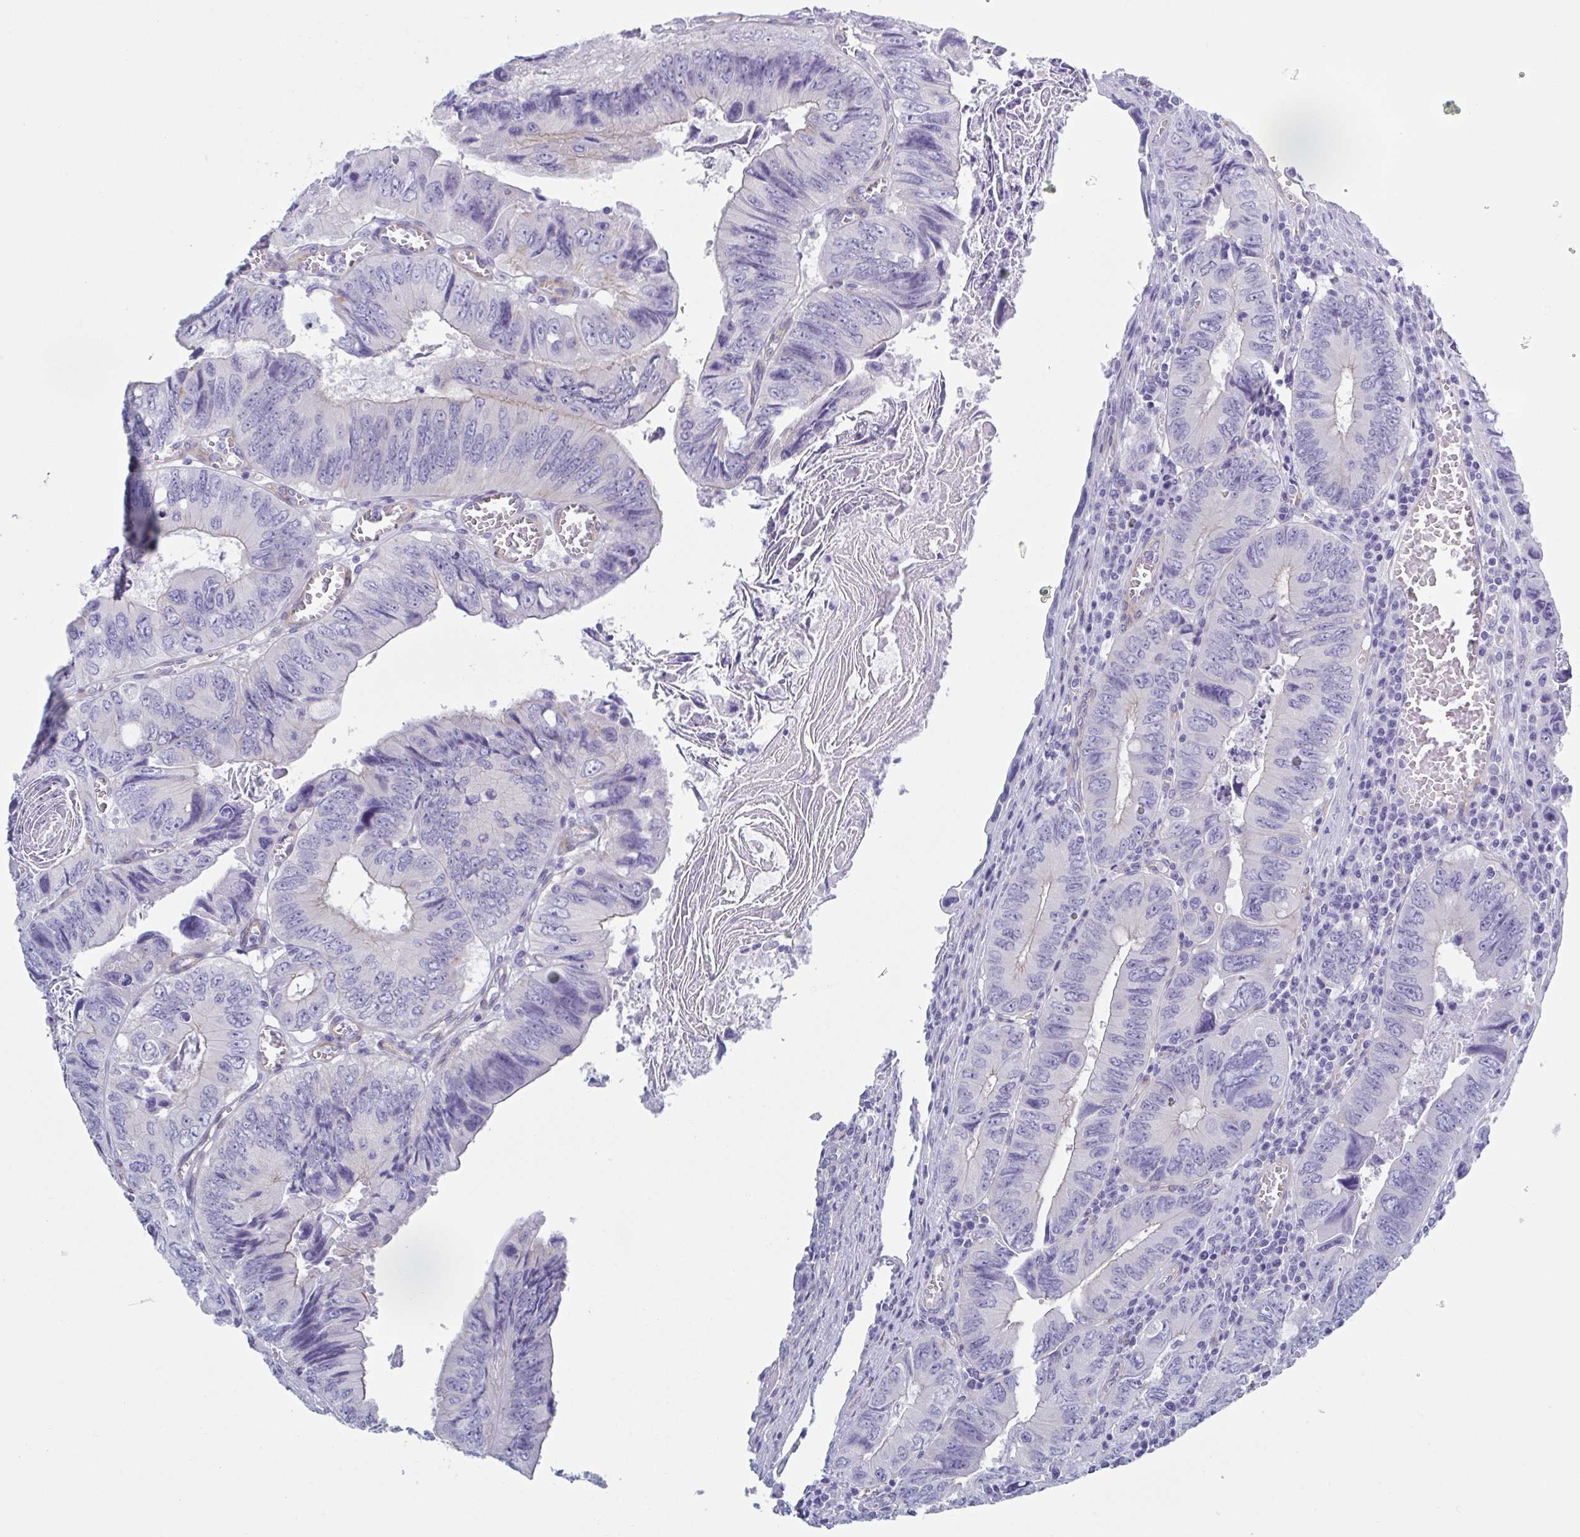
{"staining": {"intensity": "negative", "quantity": "none", "location": "none"}, "tissue": "colorectal cancer", "cell_type": "Tumor cells", "image_type": "cancer", "snomed": [{"axis": "morphology", "description": "Adenocarcinoma, NOS"}, {"axis": "topography", "description": "Colon"}], "caption": "This is an immunohistochemistry (IHC) micrograph of human colorectal adenocarcinoma. There is no expression in tumor cells.", "gene": "DYNC1I1", "patient": {"sex": "female", "age": 84}}